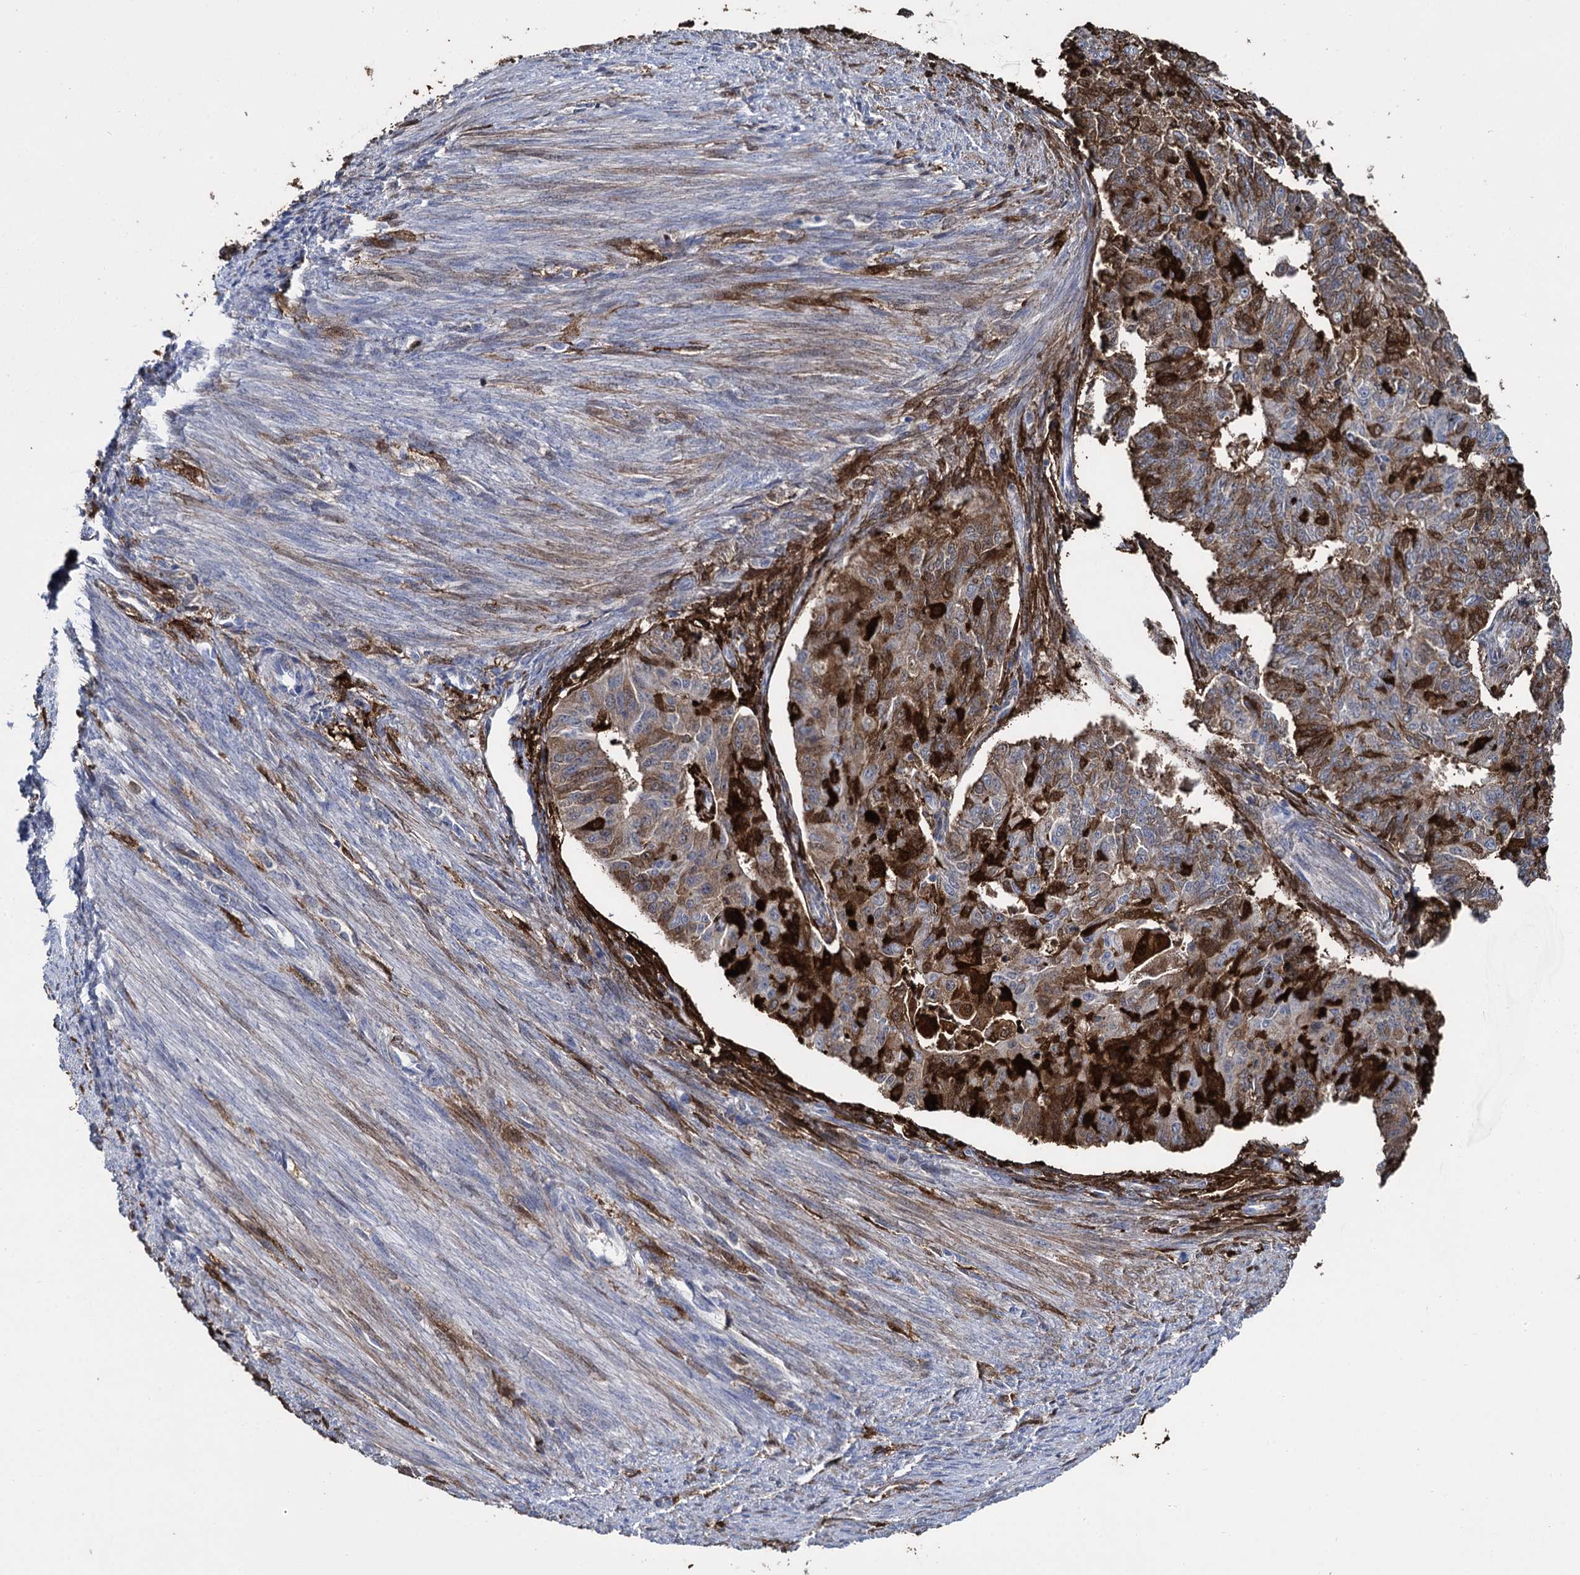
{"staining": {"intensity": "strong", "quantity": "25%-75%", "location": "cytoplasmic/membranous"}, "tissue": "endometrial cancer", "cell_type": "Tumor cells", "image_type": "cancer", "snomed": [{"axis": "morphology", "description": "Adenocarcinoma, NOS"}, {"axis": "topography", "description": "Endometrium"}], "caption": "This is an image of immunohistochemistry staining of endometrial cancer (adenocarcinoma), which shows strong expression in the cytoplasmic/membranous of tumor cells.", "gene": "FABP5", "patient": {"sex": "female", "age": 32}}